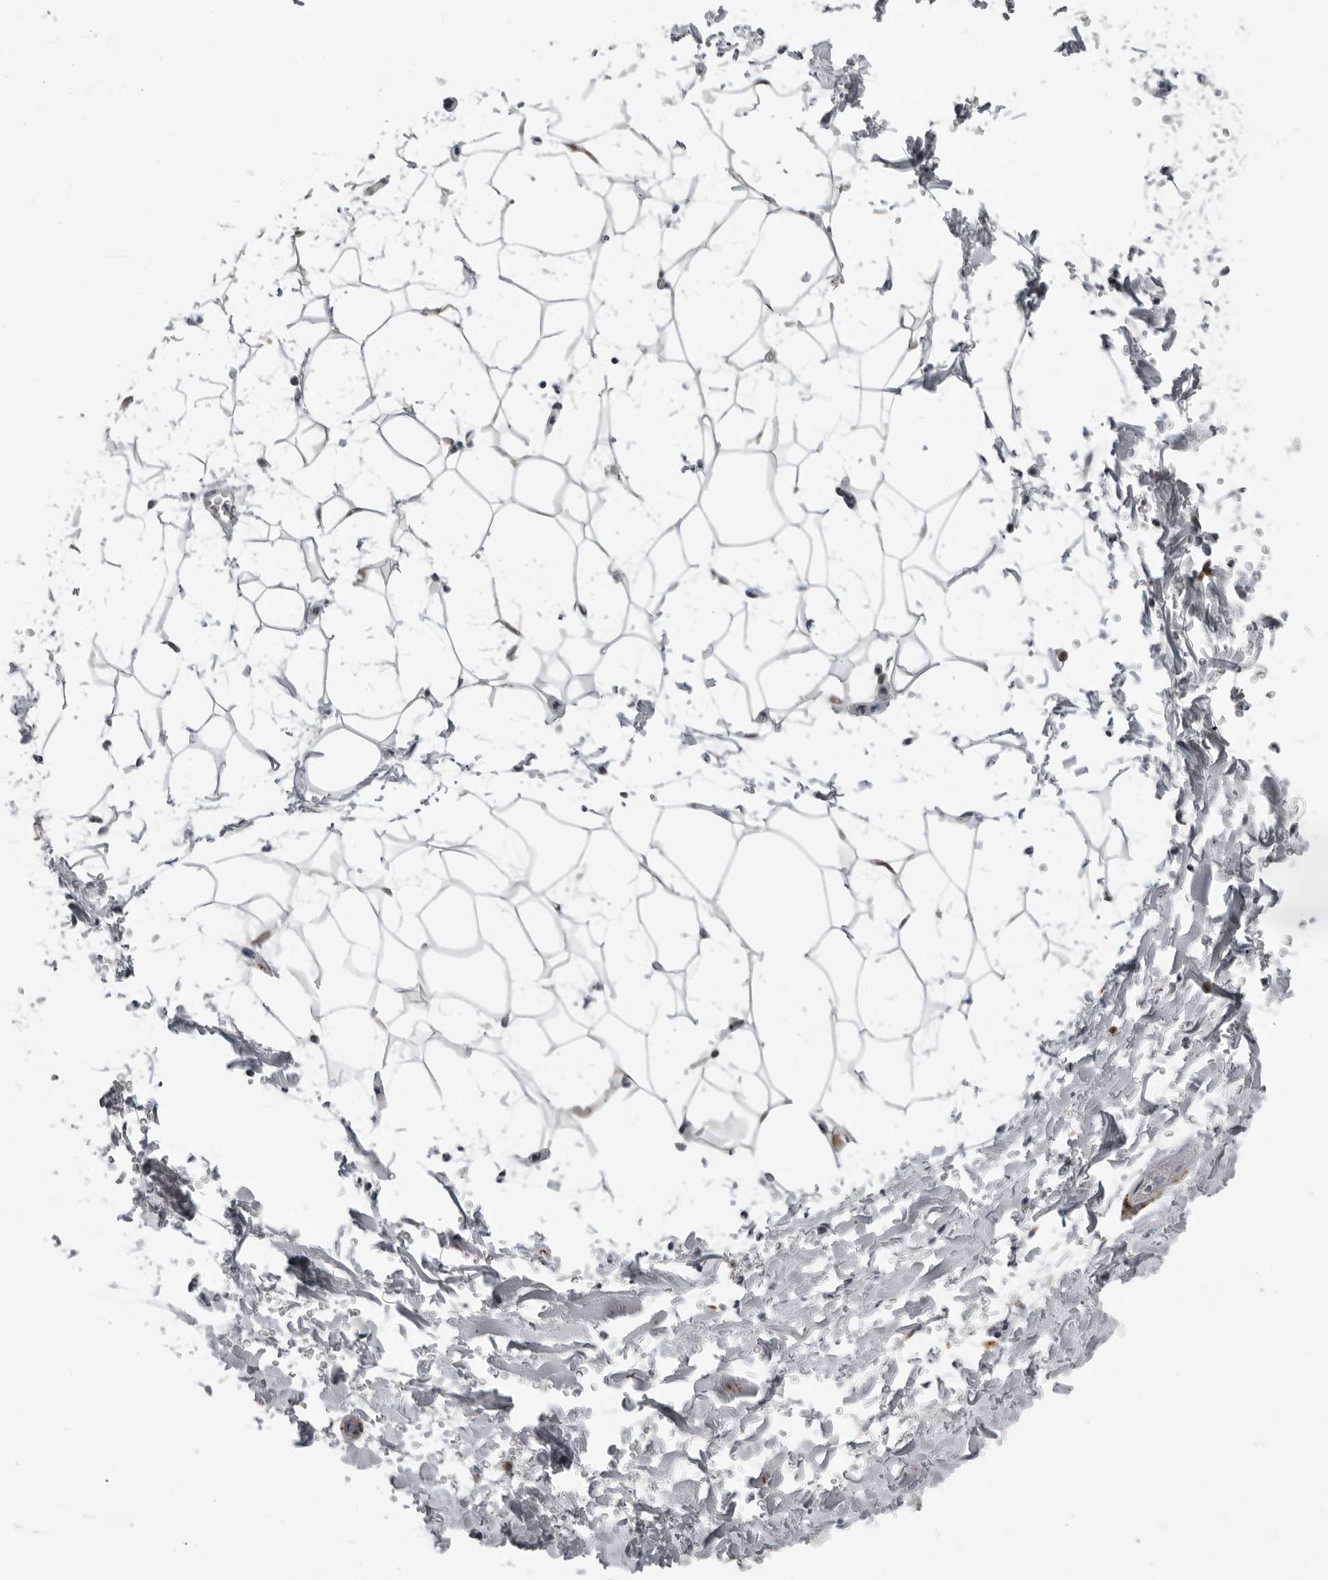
{"staining": {"intensity": "negative", "quantity": "none", "location": "none"}, "tissue": "adipose tissue", "cell_type": "Adipocytes", "image_type": "normal", "snomed": [{"axis": "morphology", "description": "Normal tissue, NOS"}, {"axis": "topography", "description": "Soft tissue"}], "caption": "Adipose tissue stained for a protein using immunohistochemistry reveals no positivity adipocytes.", "gene": "ALPK2", "patient": {"sex": "male", "age": 72}}